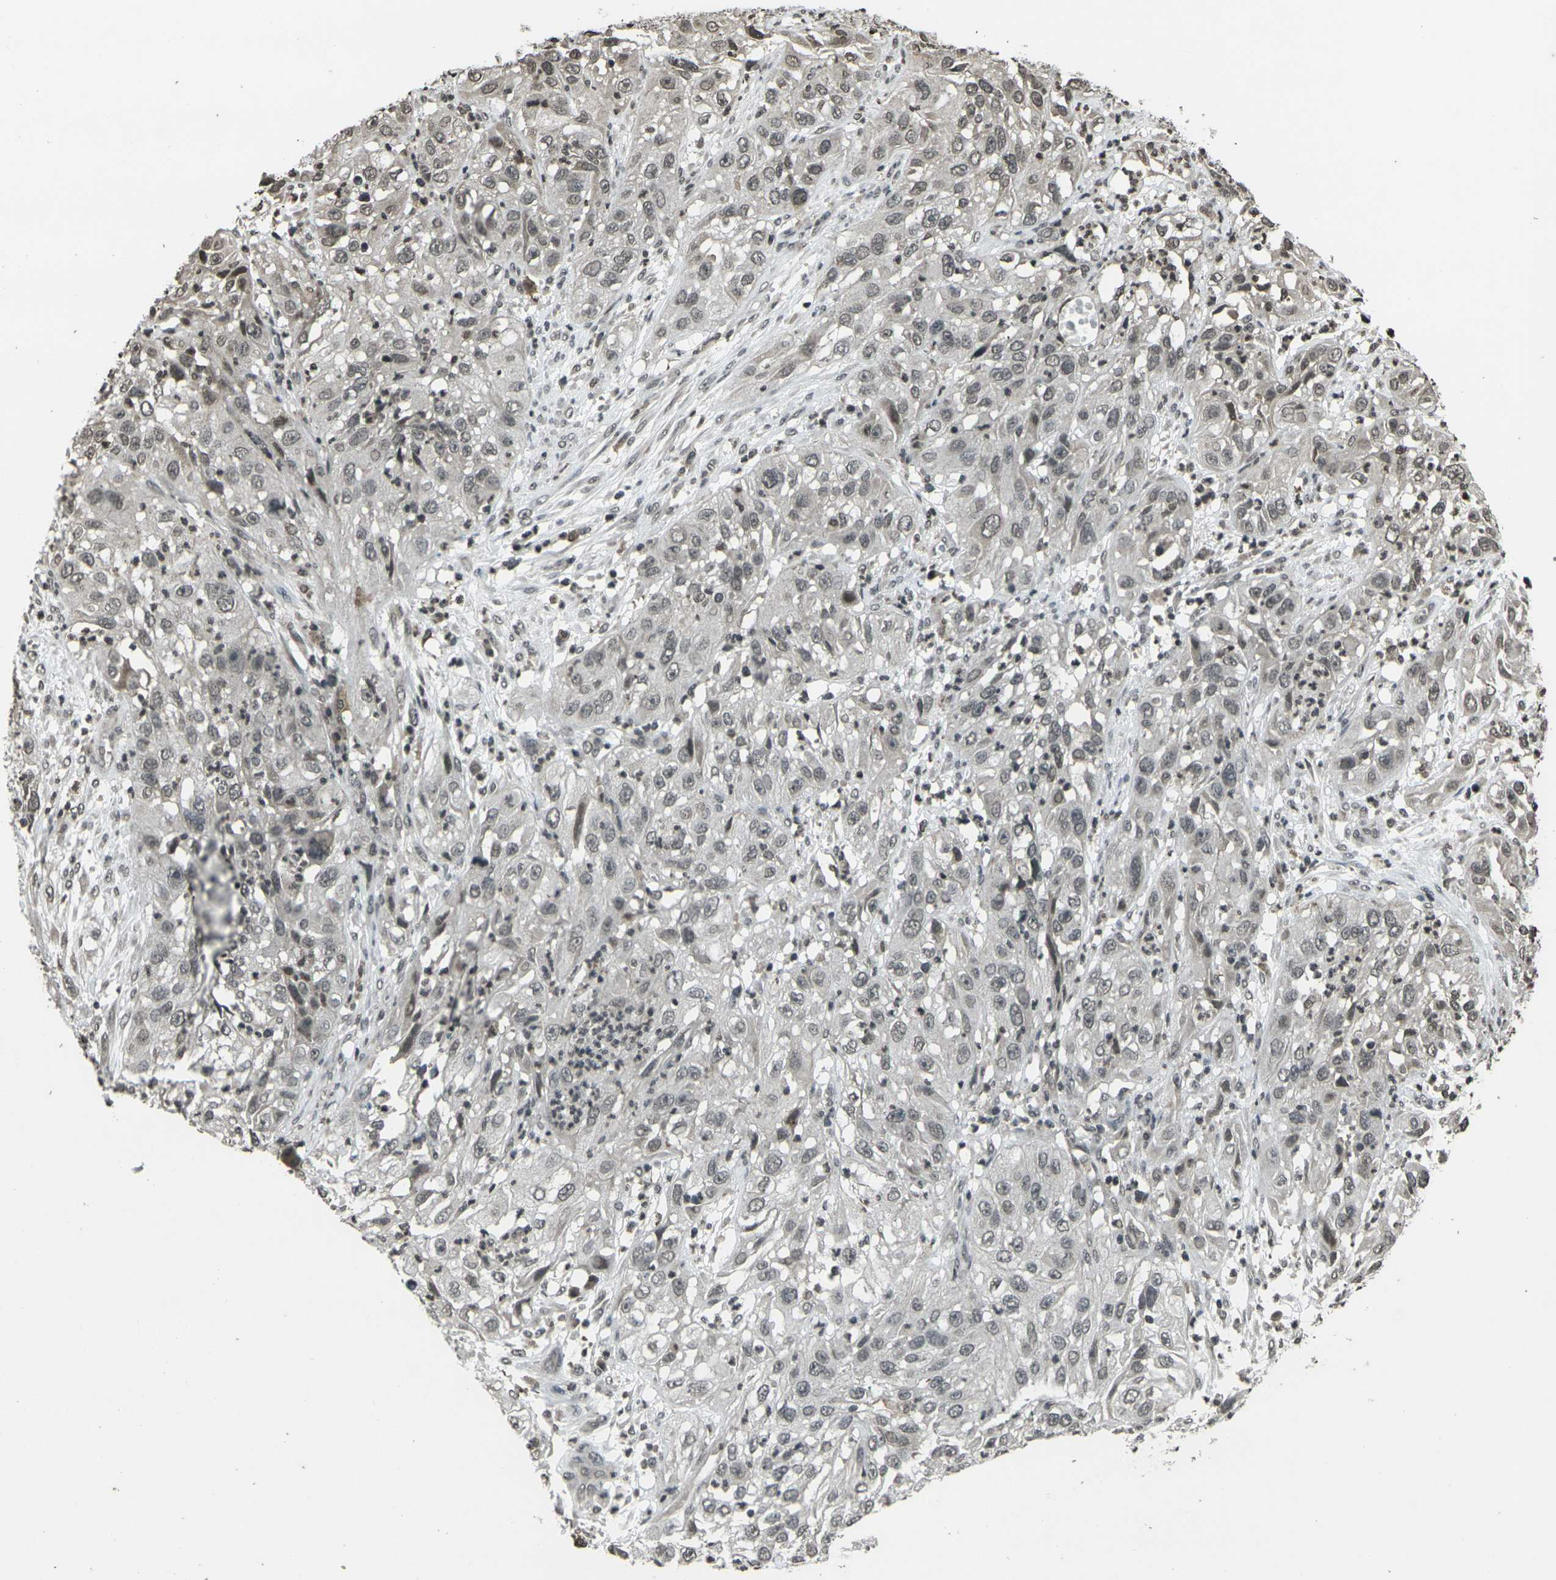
{"staining": {"intensity": "weak", "quantity": ">75%", "location": "nuclear"}, "tissue": "cervical cancer", "cell_type": "Tumor cells", "image_type": "cancer", "snomed": [{"axis": "morphology", "description": "Squamous cell carcinoma, NOS"}, {"axis": "topography", "description": "Cervix"}], "caption": "Squamous cell carcinoma (cervical) stained for a protein (brown) exhibits weak nuclear positive staining in approximately >75% of tumor cells.", "gene": "PRPF8", "patient": {"sex": "female", "age": 32}}